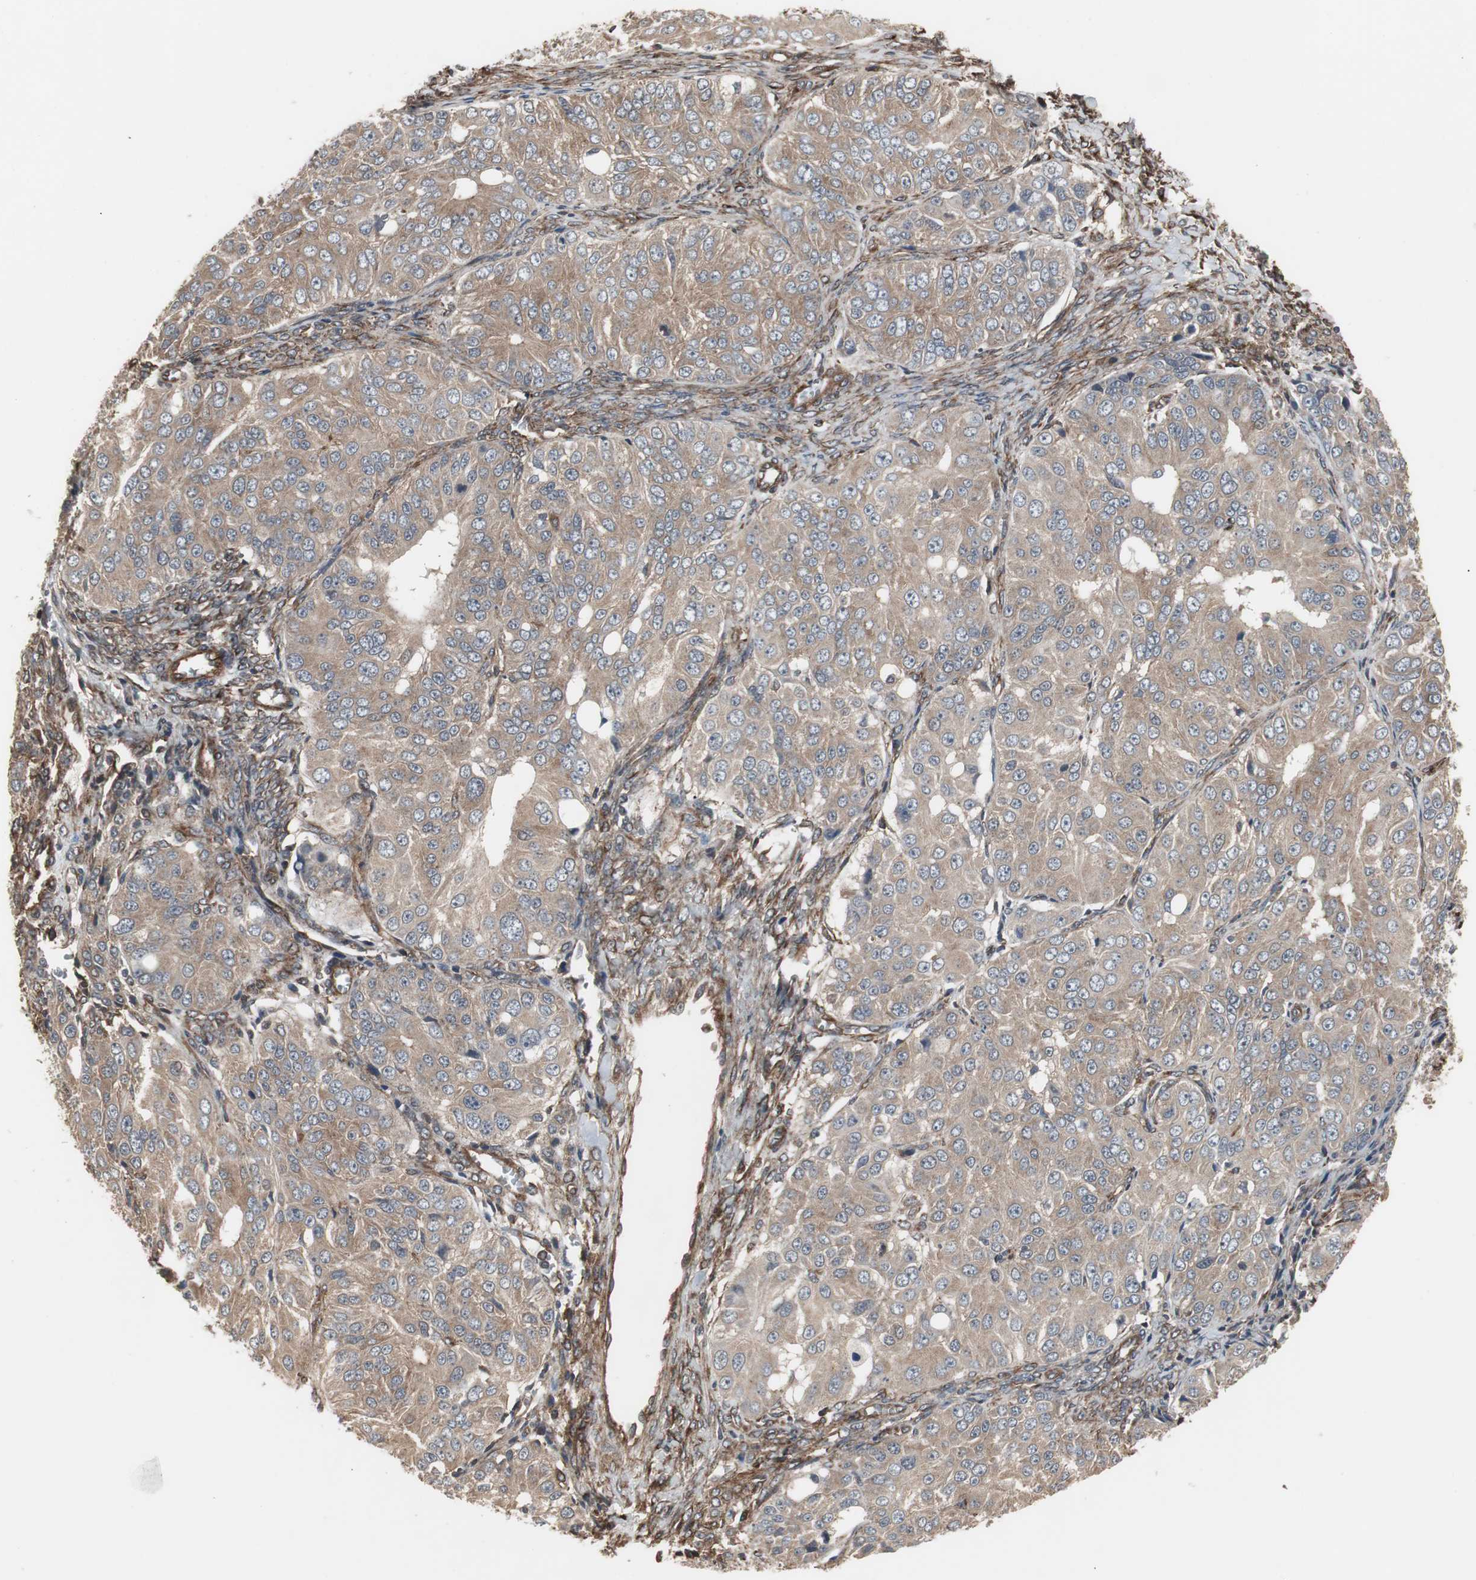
{"staining": {"intensity": "weak", "quantity": ">75%", "location": "cytoplasmic/membranous"}, "tissue": "ovarian cancer", "cell_type": "Tumor cells", "image_type": "cancer", "snomed": [{"axis": "morphology", "description": "Carcinoma, endometroid"}, {"axis": "topography", "description": "Ovary"}], "caption": "Immunohistochemistry (IHC) of ovarian endometroid carcinoma exhibits low levels of weak cytoplasmic/membranous positivity in about >75% of tumor cells. Nuclei are stained in blue.", "gene": "ATP2B2", "patient": {"sex": "female", "age": 51}}